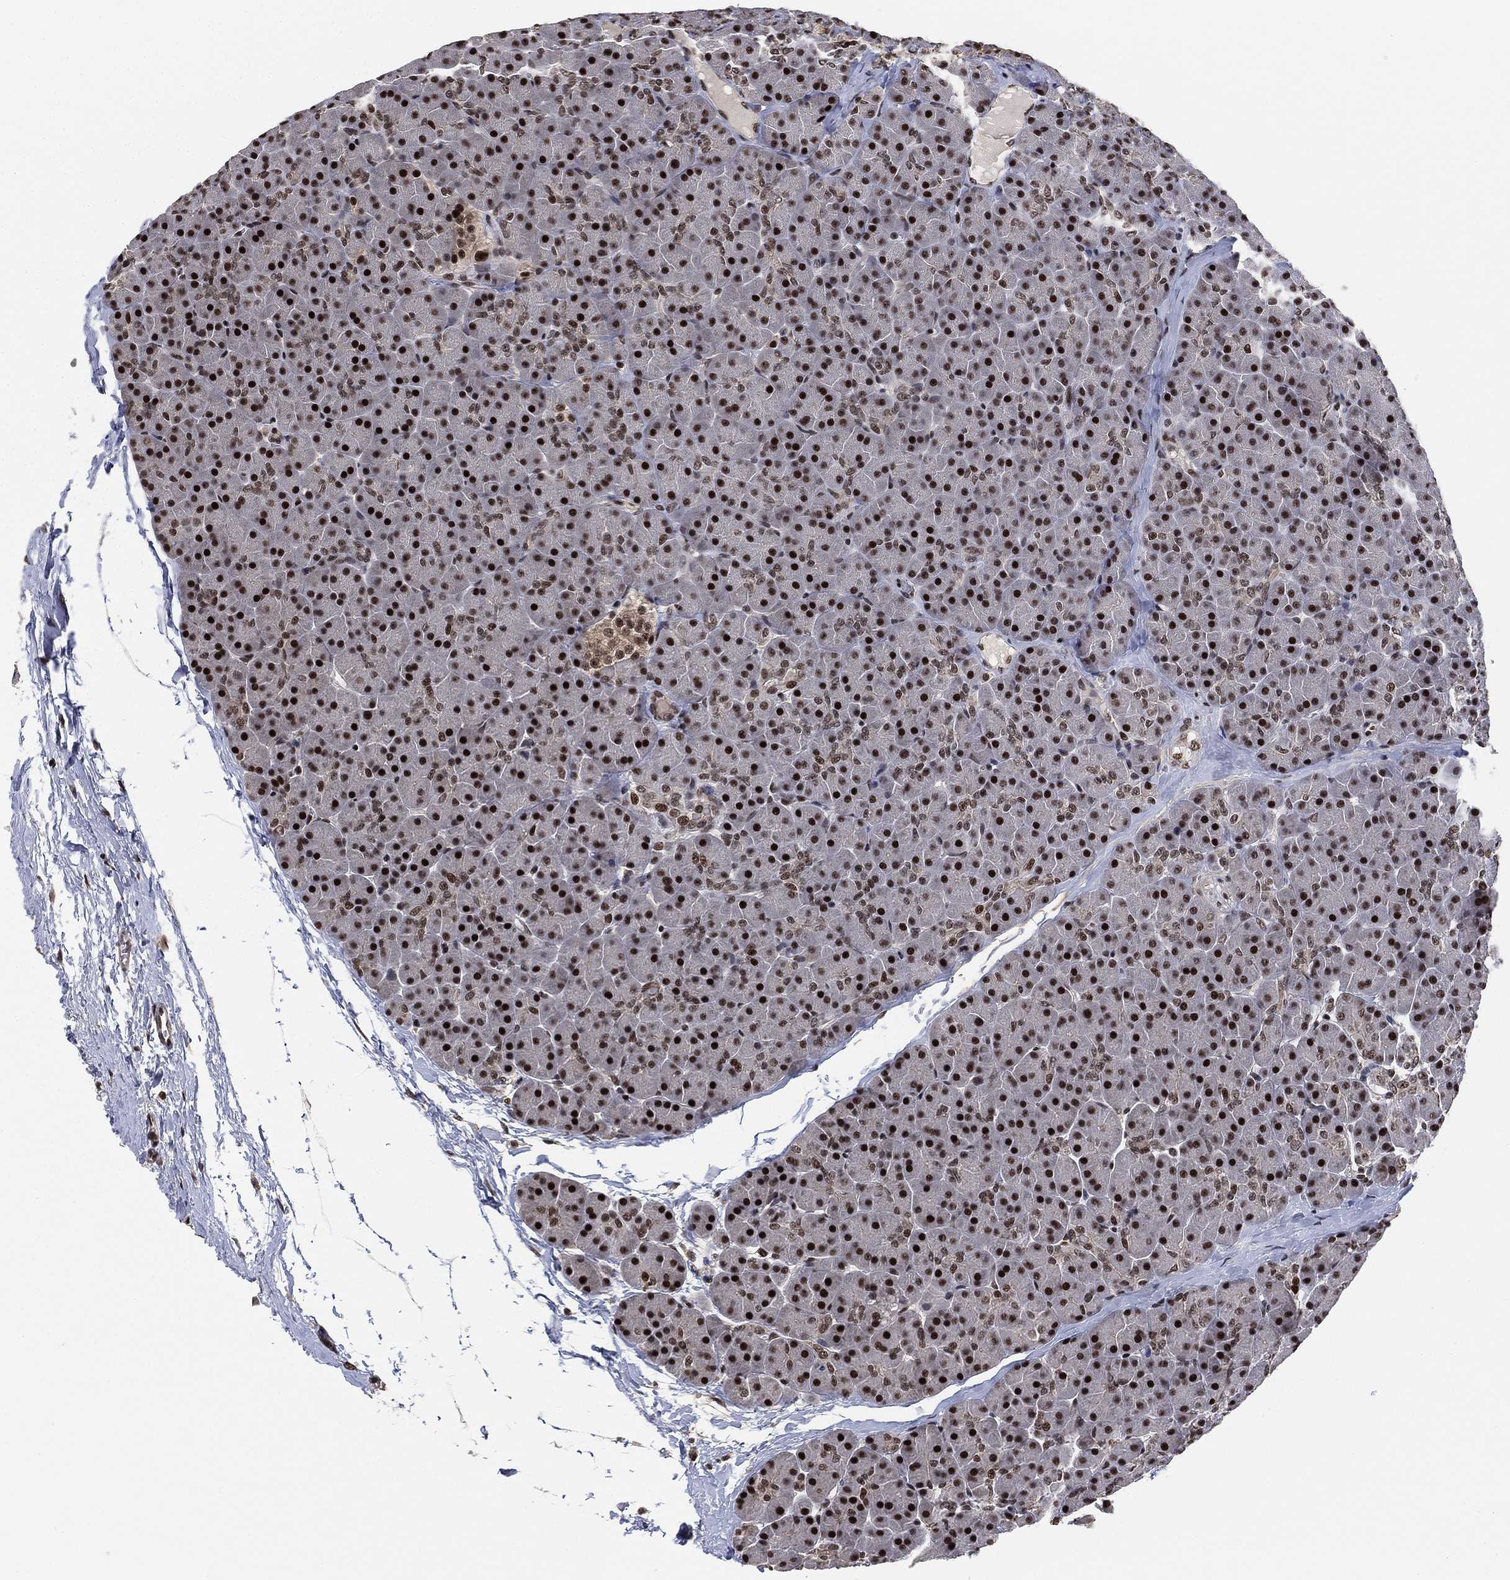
{"staining": {"intensity": "strong", "quantity": ">75%", "location": "nuclear"}, "tissue": "pancreas", "cell_type": "Exocrine glandular cells", "image_type": "normal", "snomed": [{"axis": "morphology", "description": "Normal tissue, NOS"}, {"axis": "topography", "description": "Pancreas"}], "caption": "Immunohistochemical staining of unremarkable human pancreas displays high levels of strong nuclear positivity in approximately >75% of exocrine glandular cells. (DAB (3,3'-diaminobenzidine) = brown stain, brightfield microscopy at high magnification).", "gene": "ZSCAN30", "patient": {"sex": "female", "age": 44}}